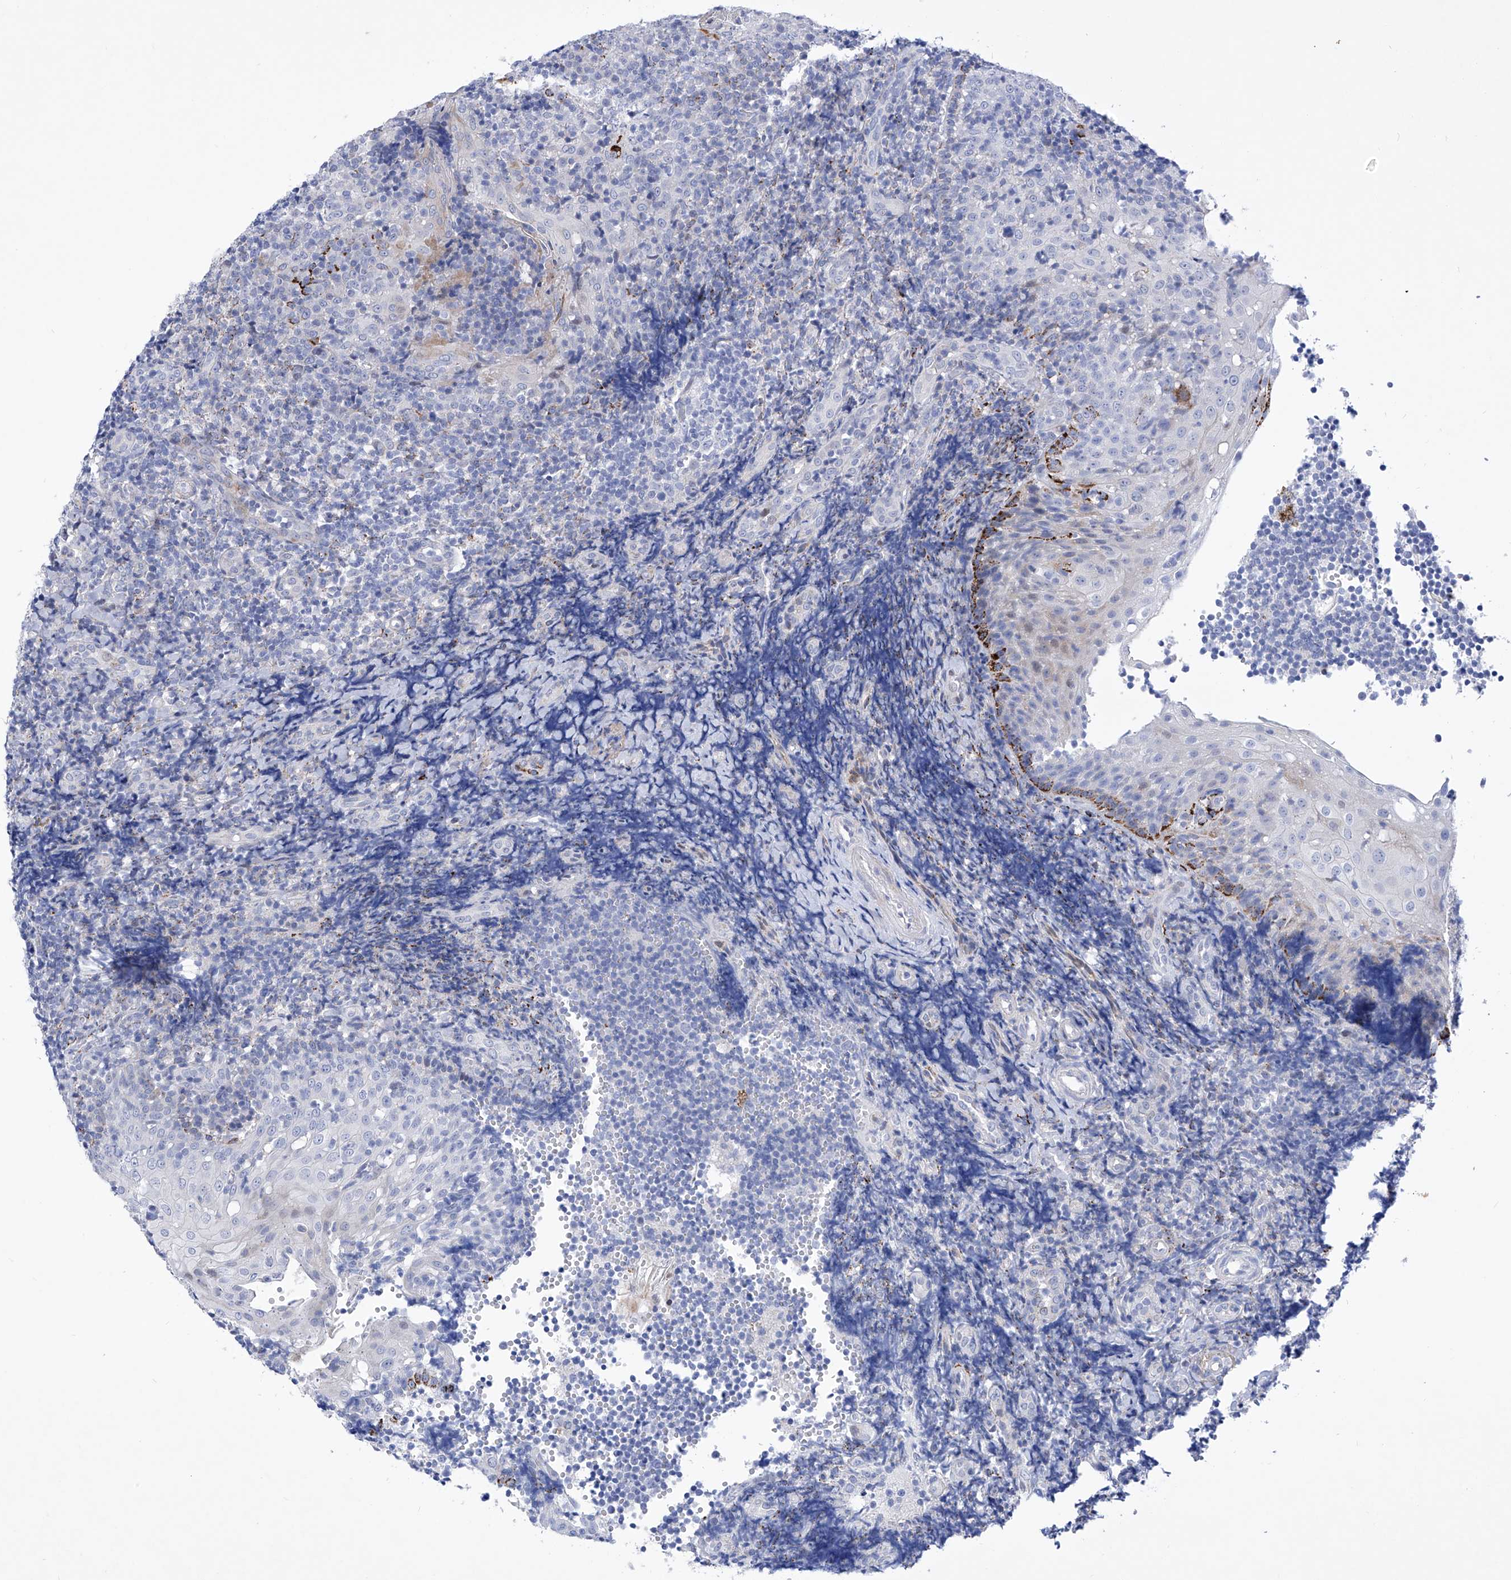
{"staining": {"intensity": "negative", "quantity": "none", "location": "none"}, "tissue": "tonsil", "cell_type": "Germinal center cells", "image_type": "normal", "snomed": [{"axis": "morphology", "description": "Normal tissue, NOS"}, {"axis": "topography", "description": "Tonsil"}], "caption": "DAB immunohistochemical staining of normal tonsil shows no significant positivity in germinal center cells.", "gene": "C1orf87", "patient": {"sex": "female", "age": 40}}